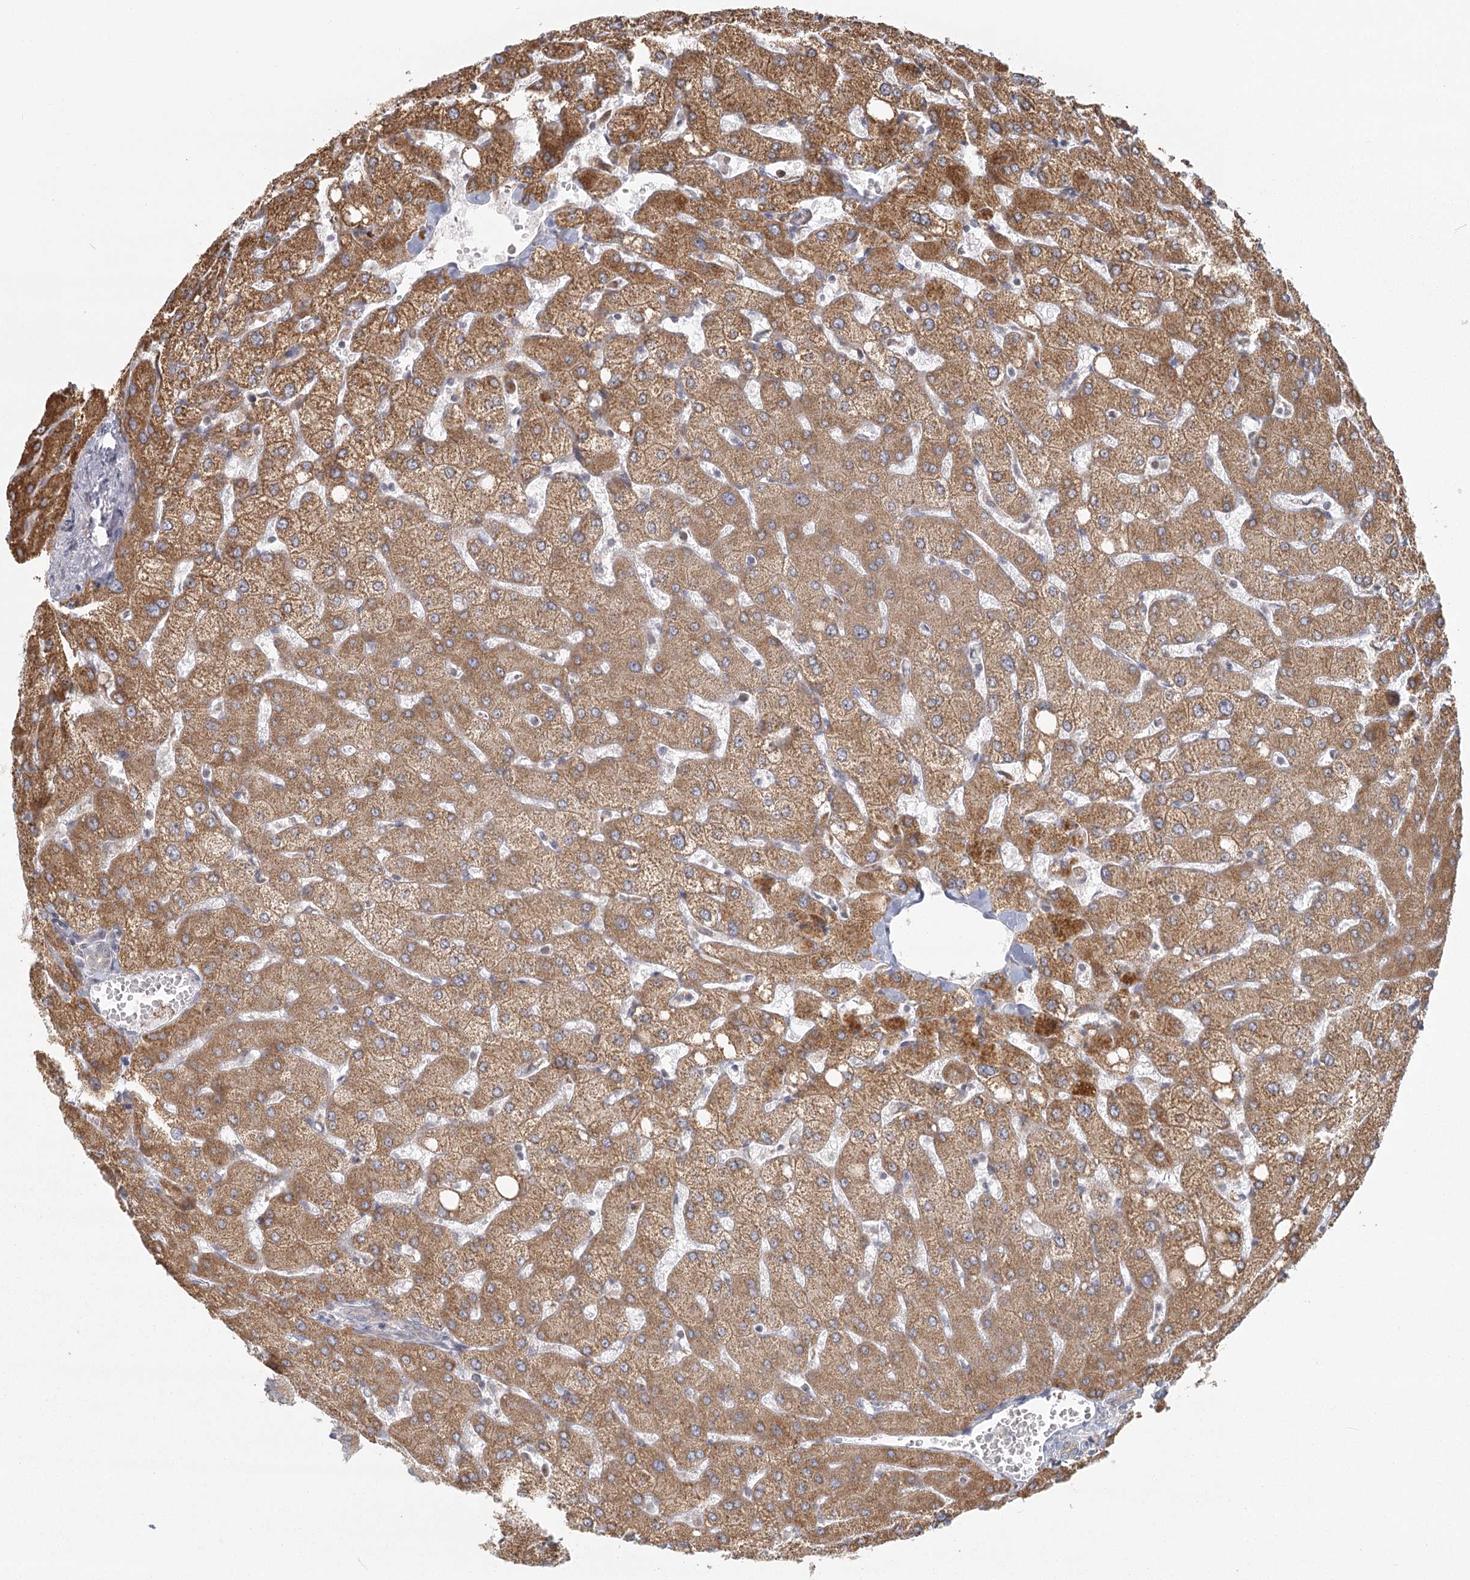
{"staining": {"intensity": "negative", "quantity": "none", "location": "none"}, "tissue": "liver", "cell_type": "Cholangiocytes", "image_type": "normal", "snomed": [{"axis": "morphology", "description": "Normal tissue, NOS"}, {"axis": "topography", "description": "Liver"}], "caption": "This is an IHC micrograph of unremarkable liver. There is no staining in cholangiocytes.", "gene": "LACTB", "patient": {"sex": "female", "age": 54}}